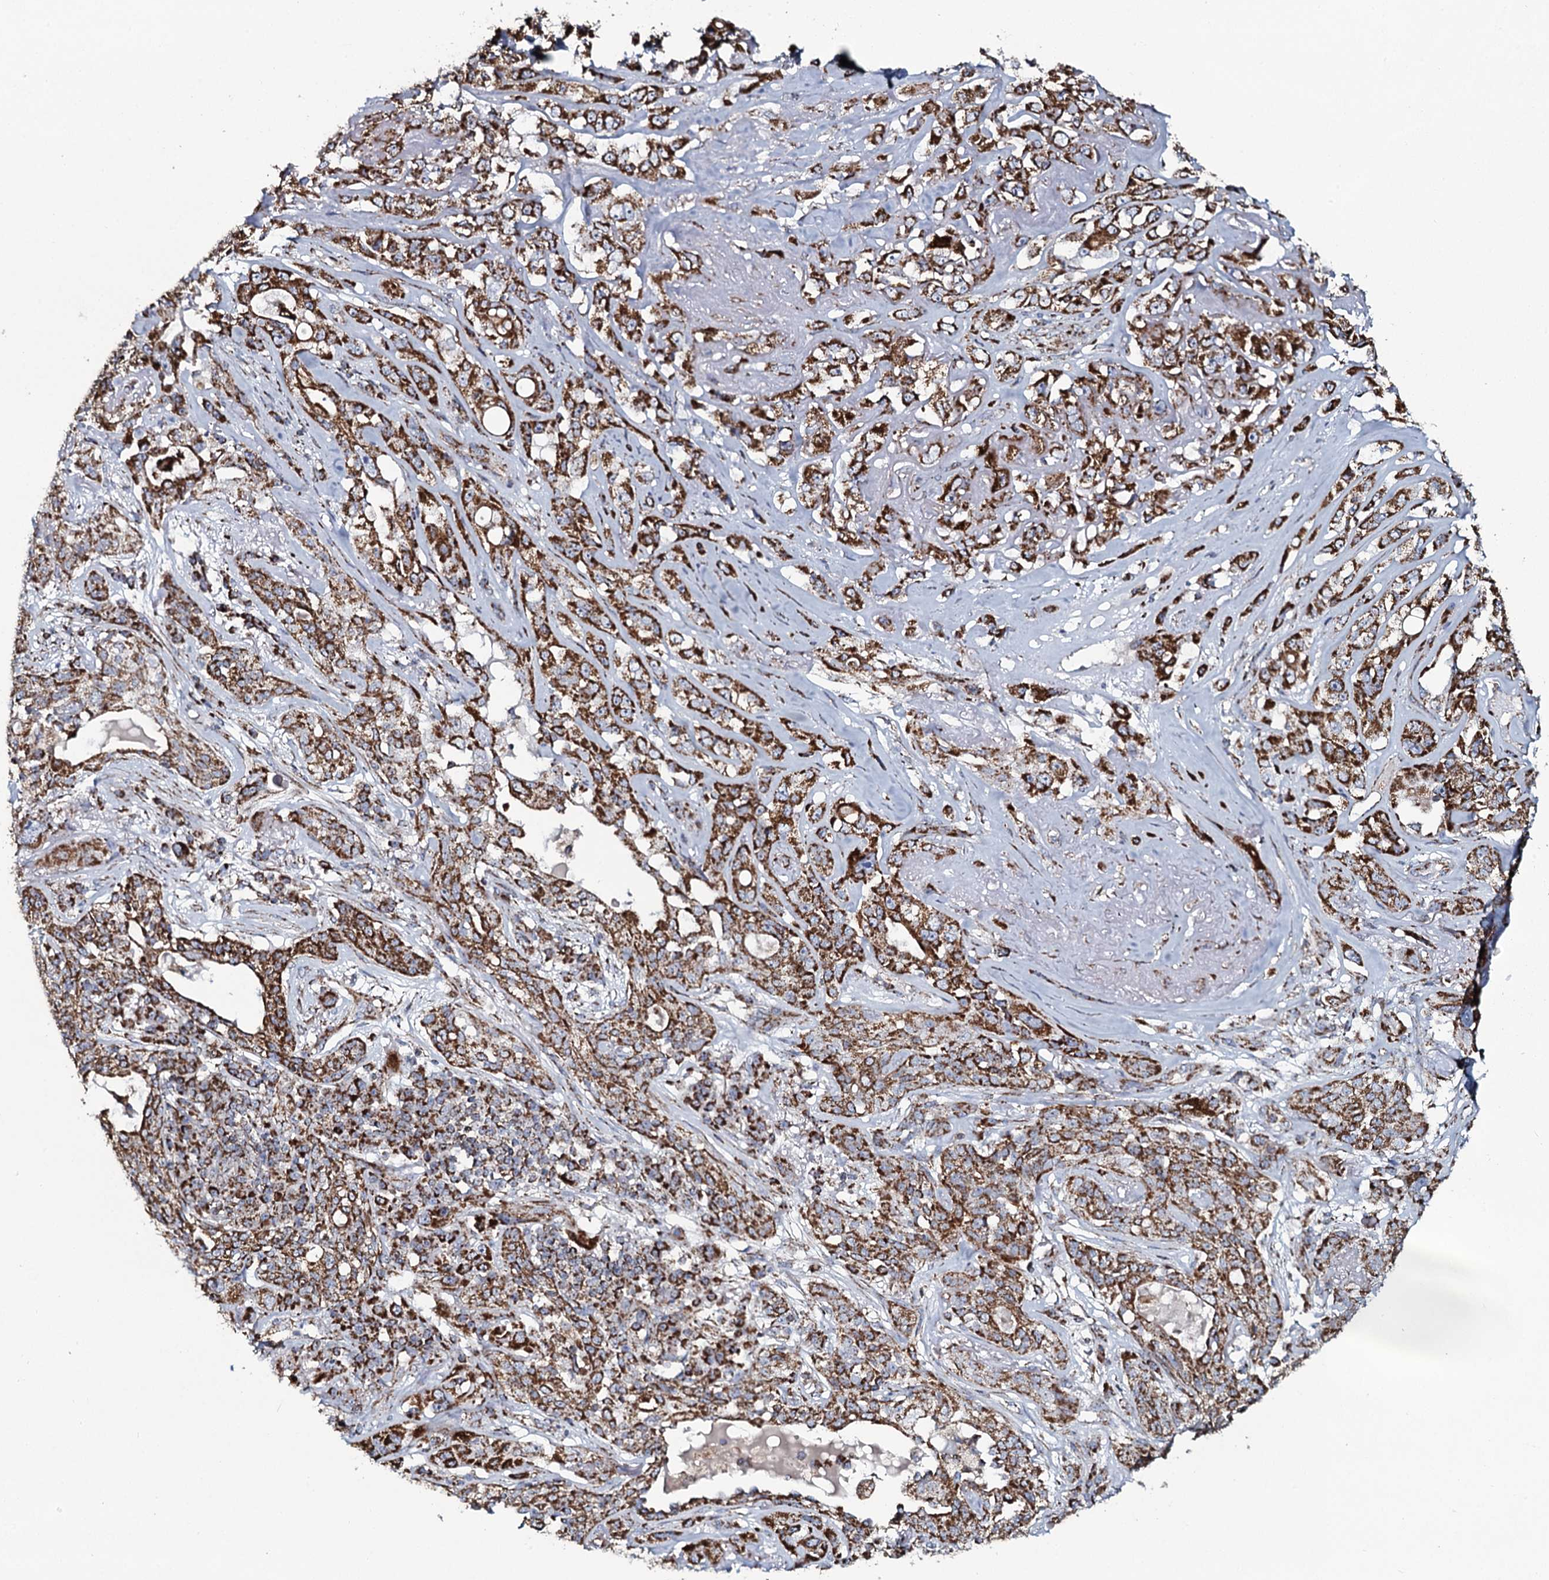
{"staining": {"intensity": "strong", "quantity": ">75%", "location": "cytoplasmic/membranous"}, "tissue": "lung cancer", "cell_type": "Tumor cells", "image_type": "cancer", "snomed": [{"axis": "morphology", "description": "Squamous cell carcinoma, NOS"}, {"axis": "topography", "description": "Lung"}], "caption": "Lung cancer (squamous cell carcinoma) tissue reveals strong cytoplasmic/membranous staining in approximately >75% of tumor cells, visualized by immunohistochemistry. Immunohistochemistry stains the protein of interest in brown and the nuclei are stained blue.", "gene": "EVC2", "patient": {"sex": "female", "age": 70}}